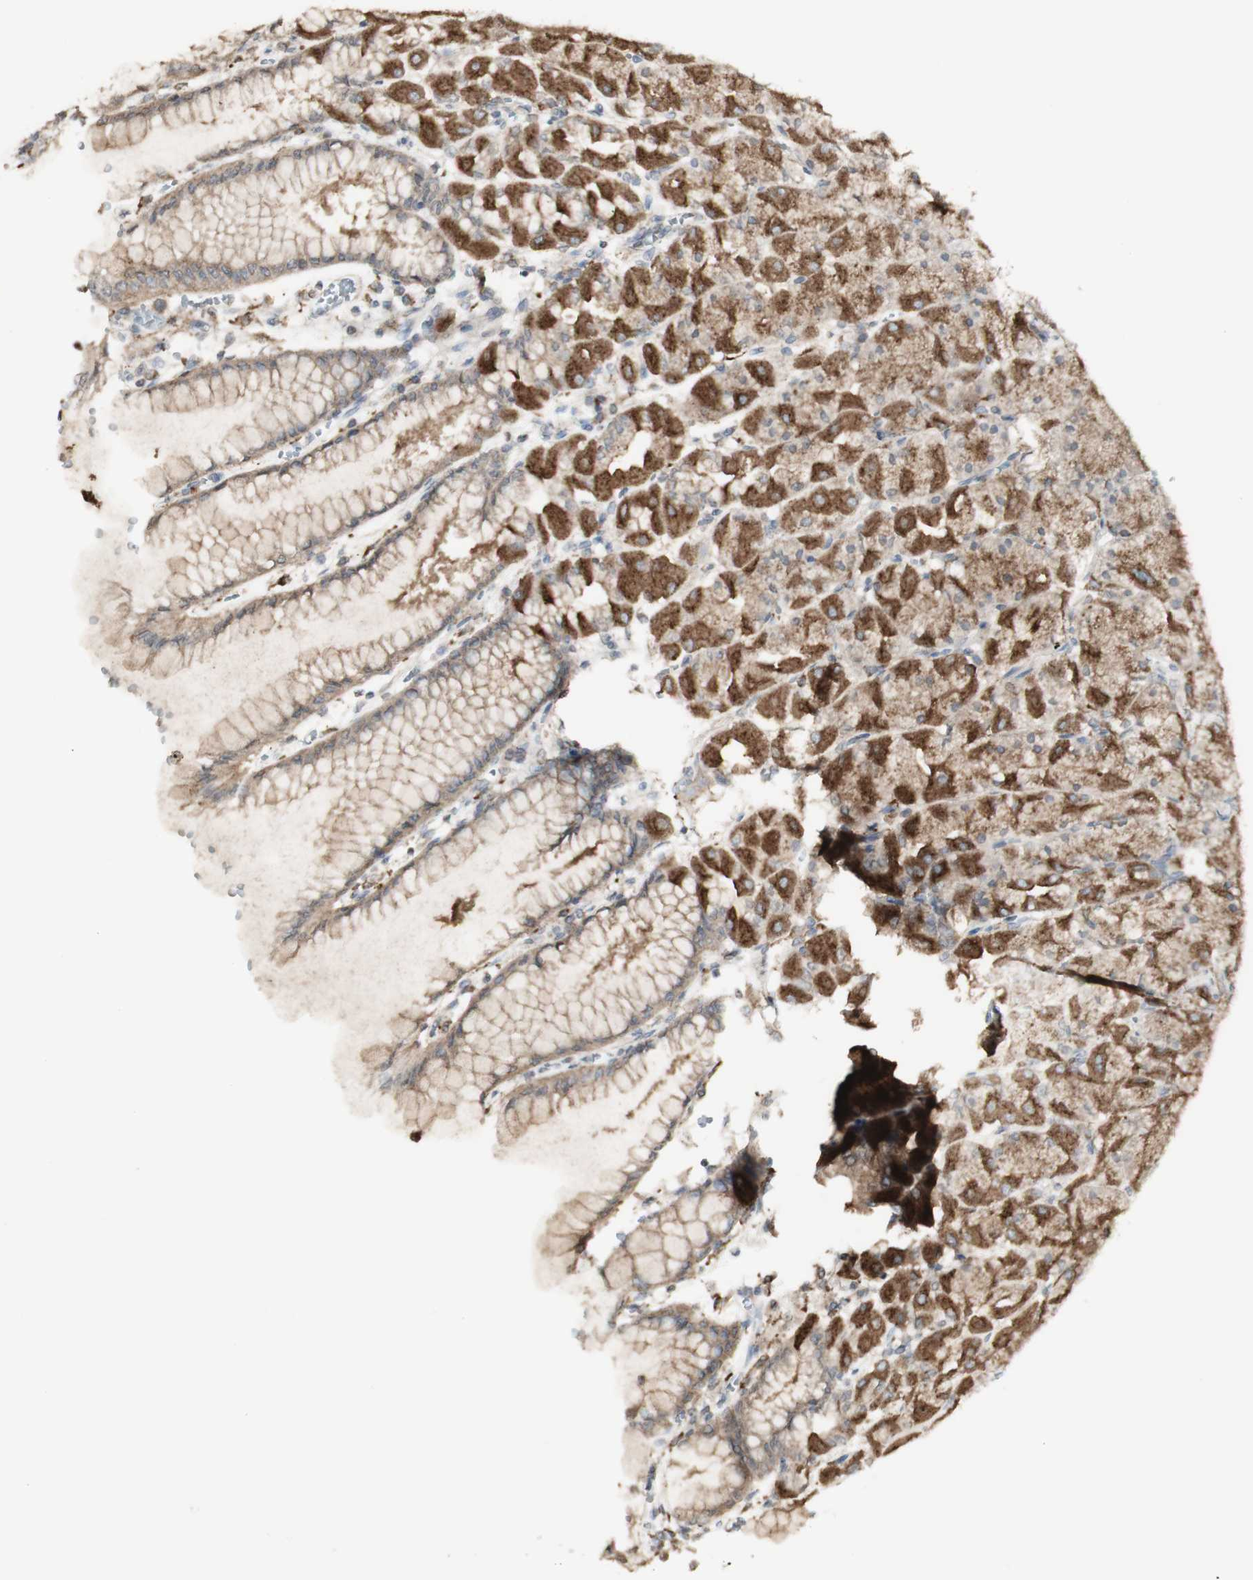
{"staining": {"intensity": "strong", "quantity": ">75%", "location": "cytoplasmic/membranous"}, "tissue": "stomach", "cell_type": "Glandular cells", "image_type": "normal", "snomed": [{"axis": "morphology", "description": "Normal tissue, NOS"}, {"axis": "topography", "description": "Stomach, upper"}], "caption": "Protein expression analysis of unremarkable human stomach reveals strong cytoplasmic/membranous positivity in approximately >75% of glandular cells. (DAB (3,3'-diaminobenzidine) = brown stain, brightfield microscopy at high magnification).", "gene": "ATP6V1E1", "patient": {"sex": "female", "age": 56}}